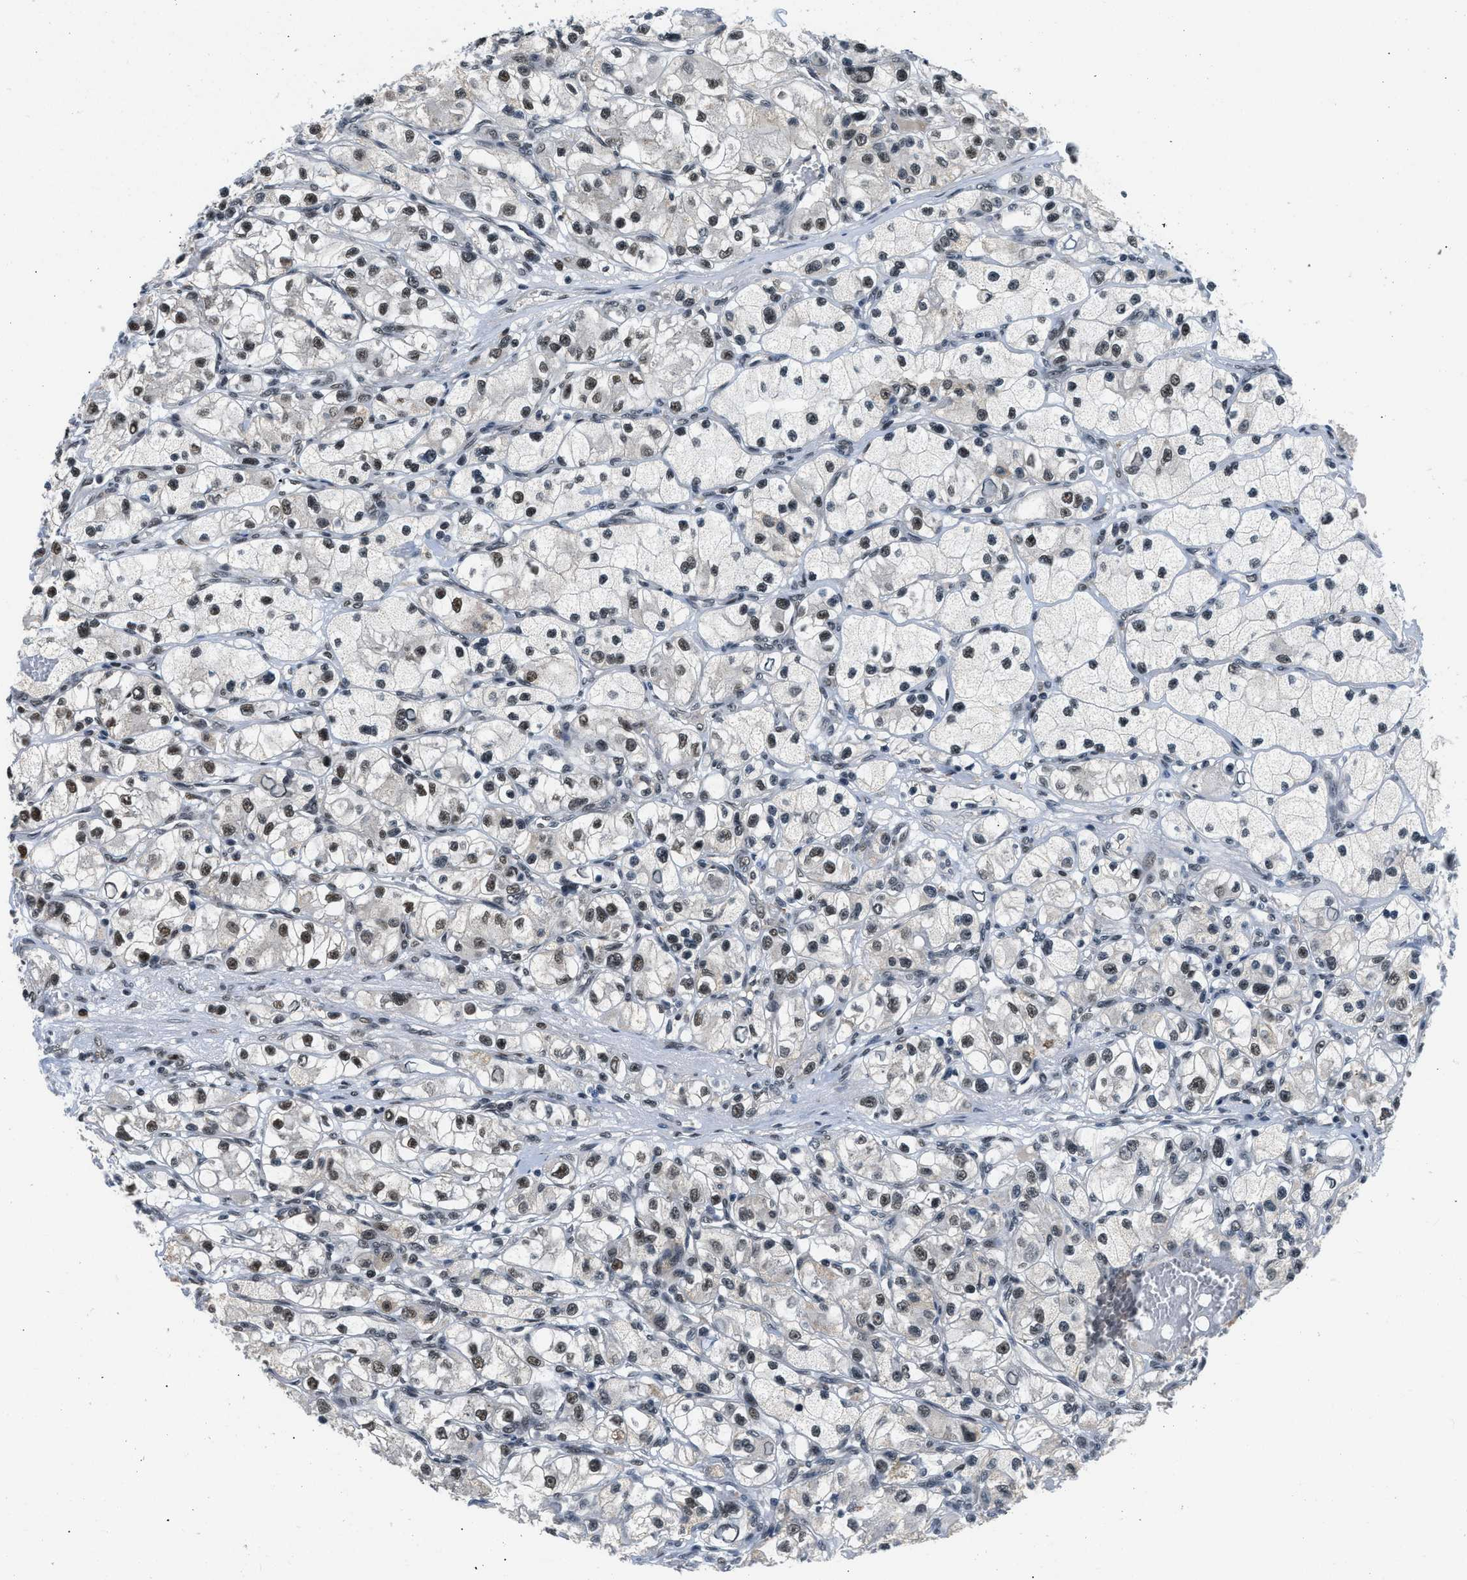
{"staining": {"intensity": "moderate", "quantity": "25%-75%", "location": "nuclear"}, "tissue": "renal cancer", "cell_type": "Tumor cells", "image_type": "cancer", "snomed": [{"axis": "morphology", "description": "Adenocarcinoma, NOS"}, {"axis": "topography", "description": "Kidney"}], "caption": "This is an image of IHC staining of adenocarcinoma (renal), which shows moderate staining in the nuclear of tumor cells.", "gene": "KDM3B", "patient": {"sex": "female", "age": 57}}